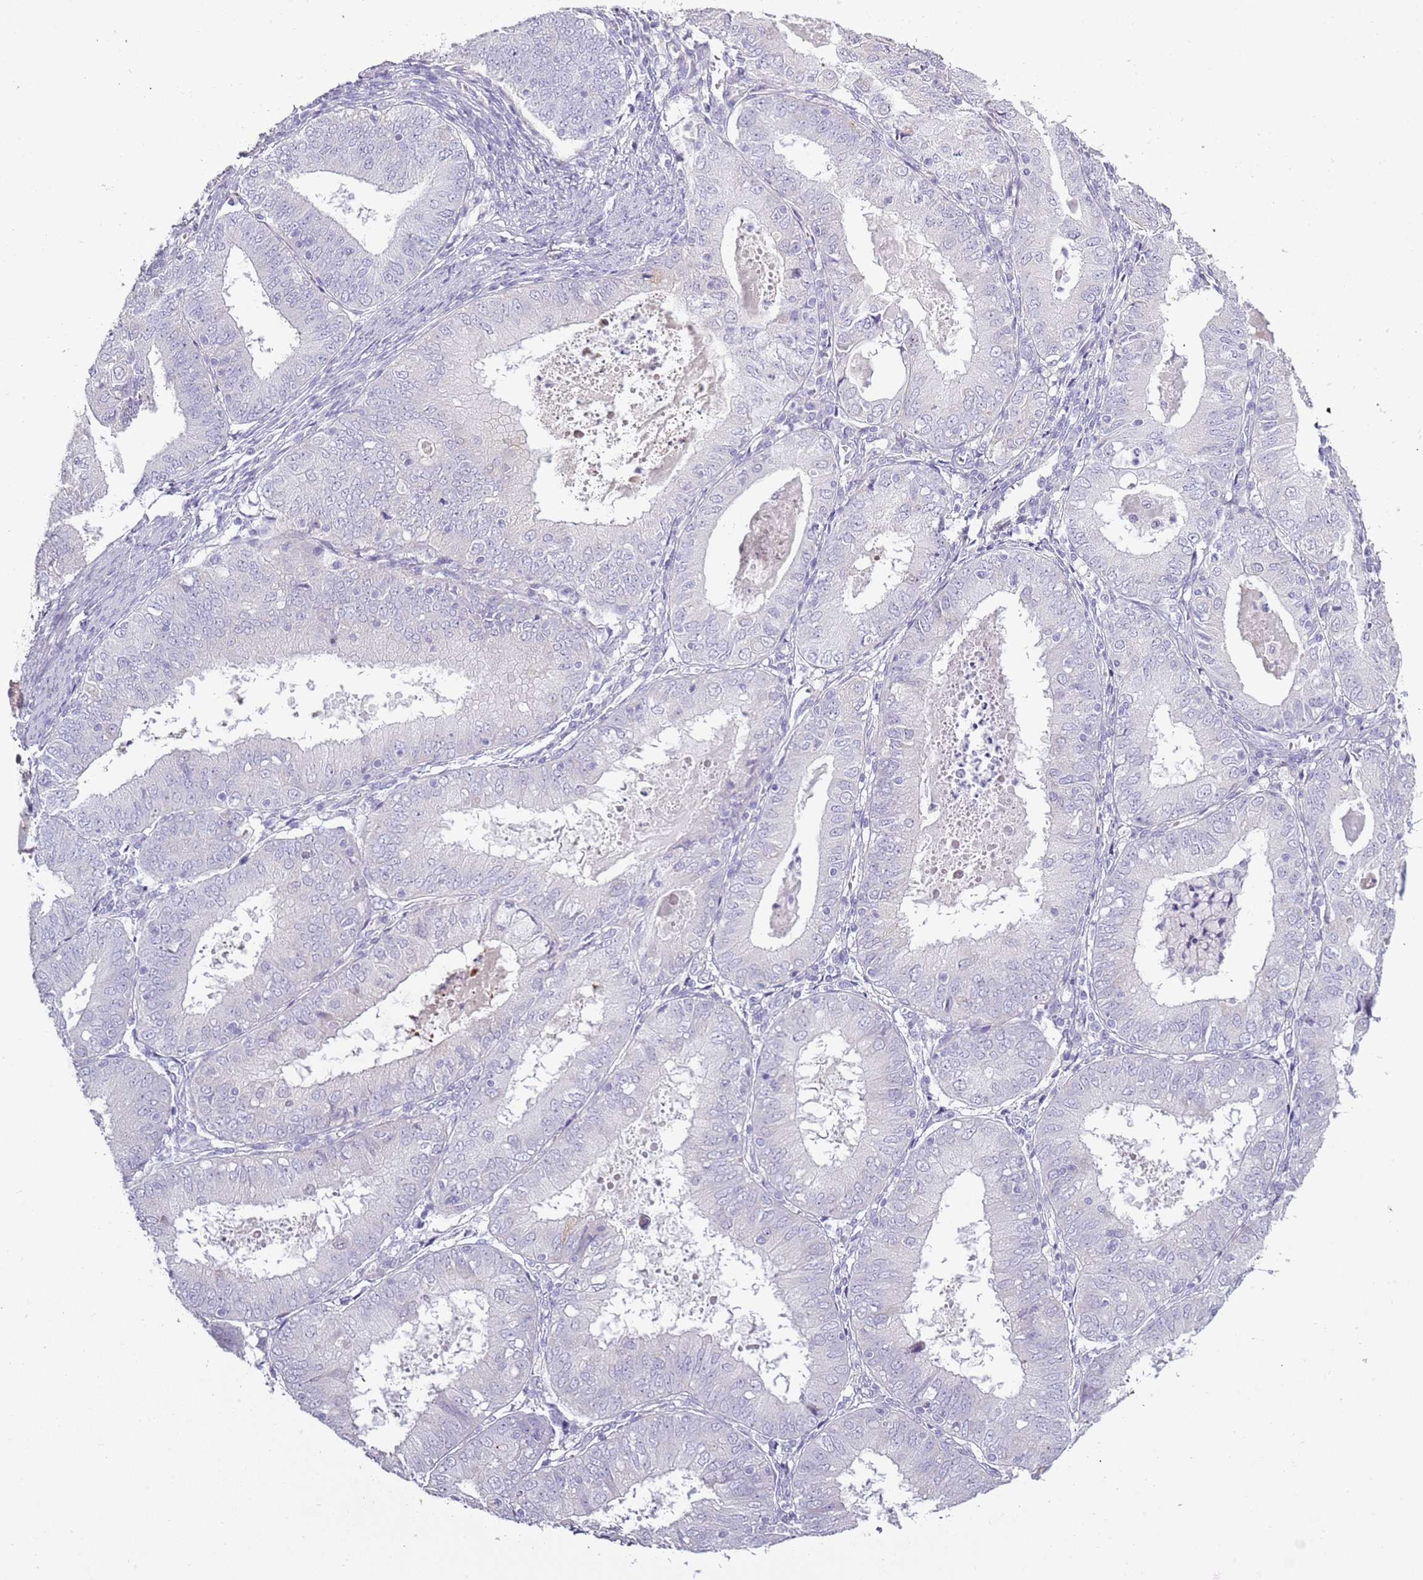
{"staining": {"intensity": "negative", "quantity": "none", "location": "none"}, "tissue": "endometrial cancer", "cell_type": "Tumor cells", "image_type": "cancer", "snomed": [{"axis": "morphology", "description": "Adenocarcinoma, NOS"}, {"axis": "topography", "description": "Endometrium"}], "caption": "An IHC photomicrograph of endometrial cancer is shown. There is no staining in tumor cells of endometrial cancer.", "gene": "TNFRSF6B", "patient": {"sex": "female", "age": 57}}